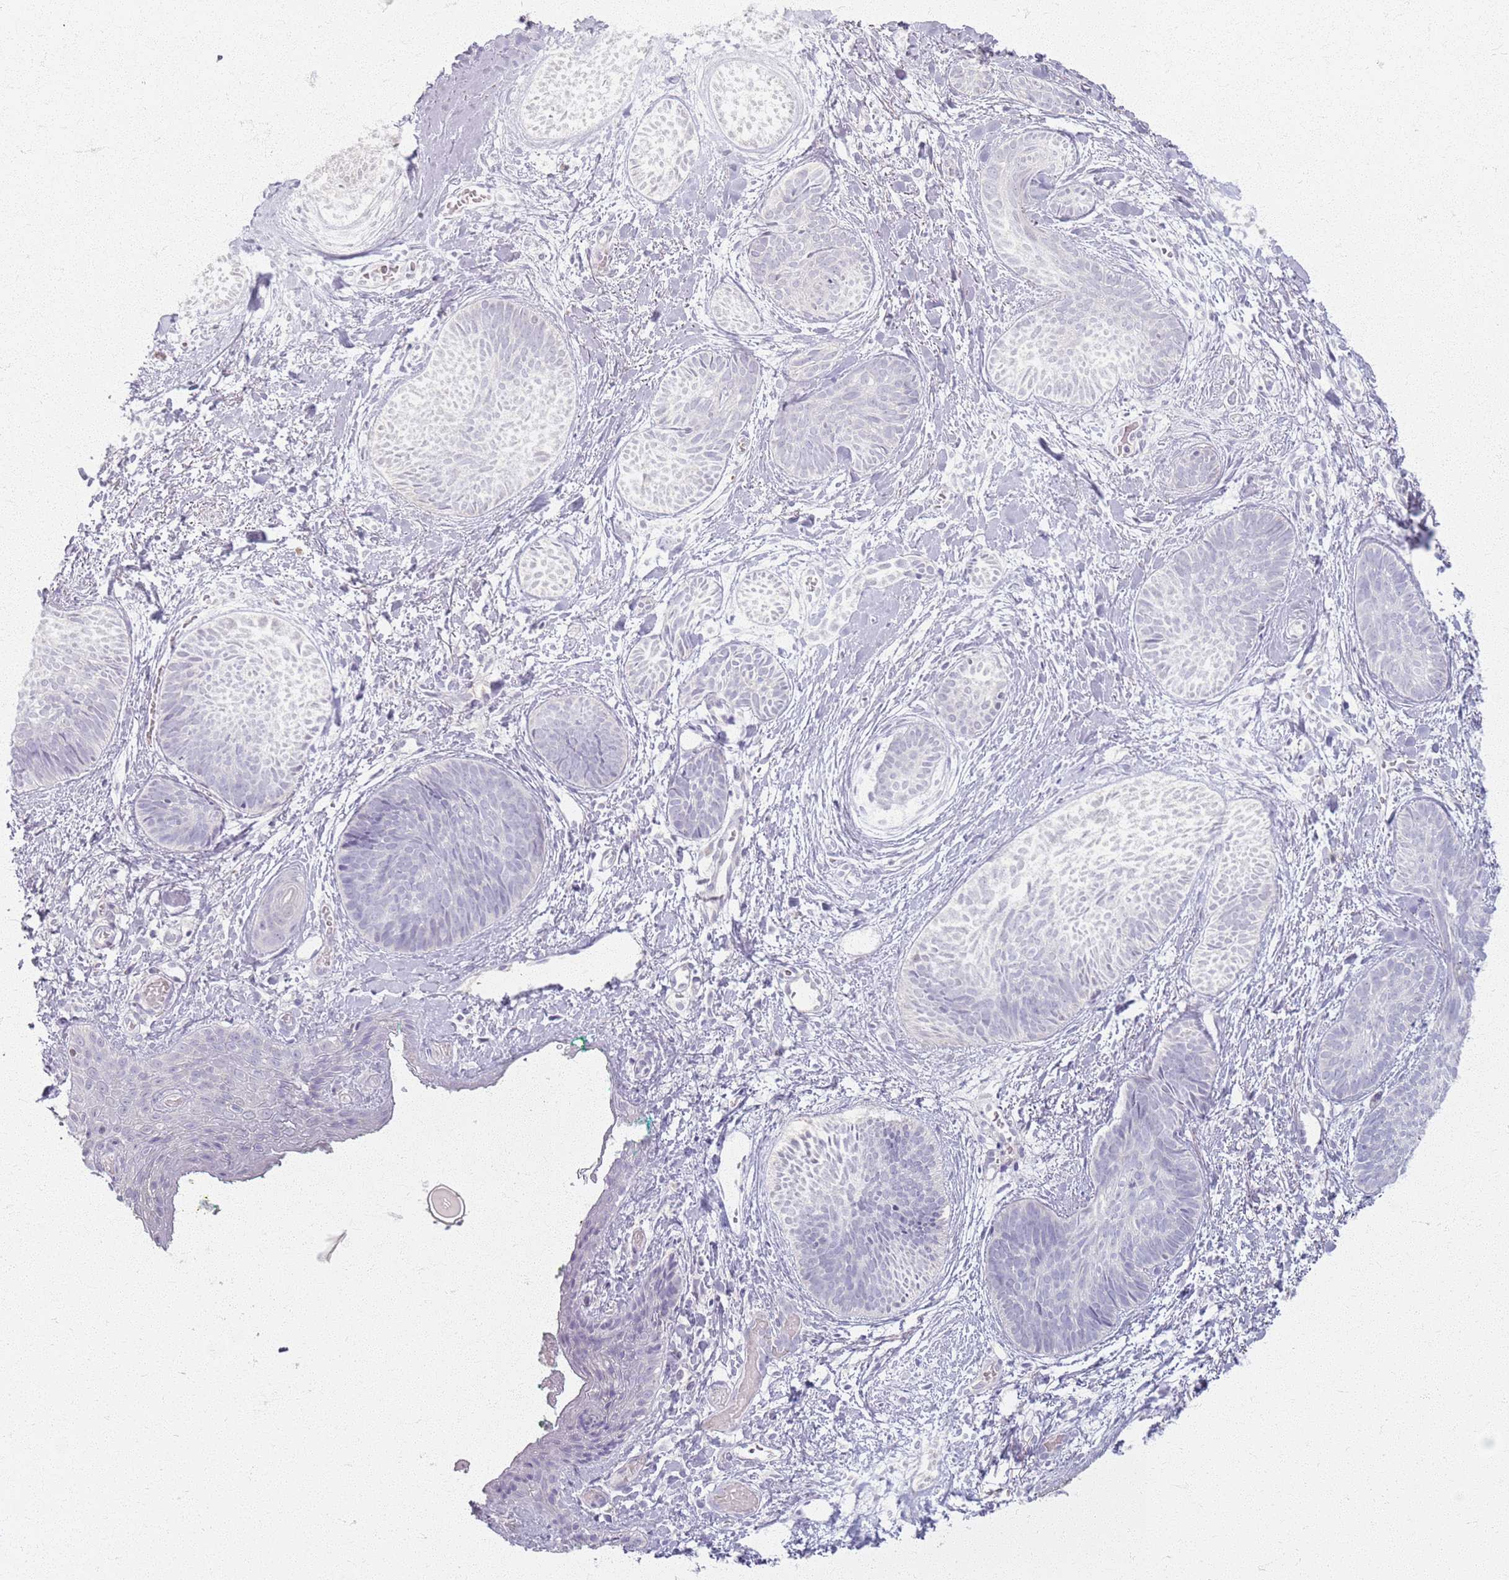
{"staining": {"intensity": "negative", "quantity": "none", "location": "none"}, "tissue": "skin cancer", "cell_type": "Tumor cells", "image_type": "cancer", "snomed": [{"axis": "morphology", "description": "Basal cell carcinoma"}, {"axis": "topography", "description": "Skin"}], "caption": "Immunohistochemistry (IHC) micrograph of neoplastic tissue: skin basal cell carcinoma stained with DAB displays no significant protein positivity in tumor cells. (DAB (3,3'-diaminobenzidine) IHC, high magnification).", "gene": "CRIPT", "patient": {"sex": "female", "age": 81}}